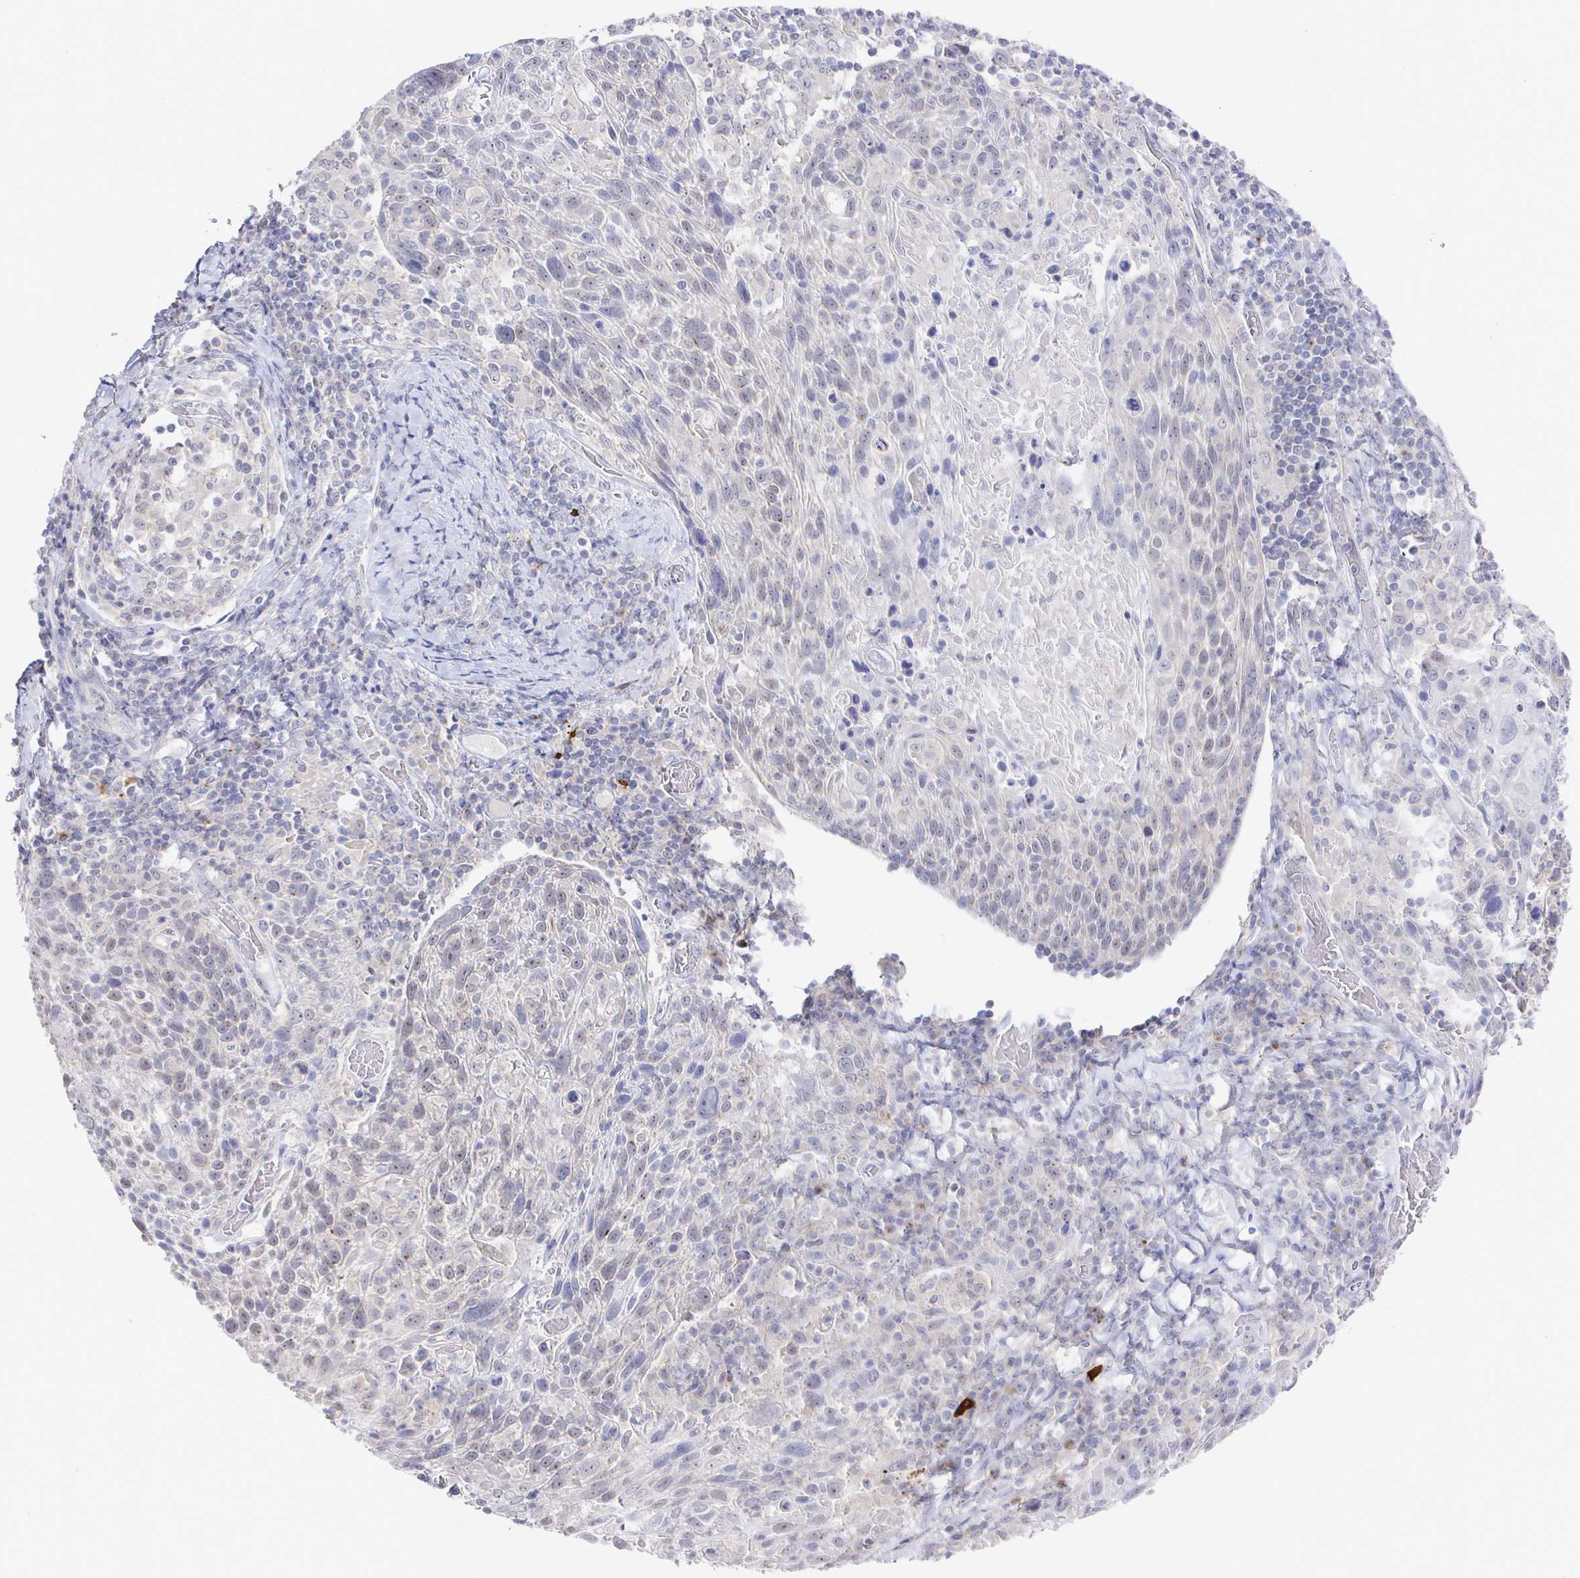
{"staining": {"intensity": "negative", "quantity": "none", "location": "none"}, "tissue": "cervical cancer", "cell_type": "Tumor cells", "image_type": "cancer", "snomed": [{"axis": "morphology", "description": "Squamous cell carcinoma, NOS"}, {"axis": "topography", "description": "Cervix"}], "caption": "The photomicrograph demonstrates no significant staining in tumor cells of cervical cancer. The staining was performed using DAB (3,3'-diaminobenzidine) to visualize the protein expression in brown, while the nuclei were stained in blue with hematoxylin (Magnification: 20x).", "gene": "LRRC23", "patient": {"sex": "female", "age": 61}}